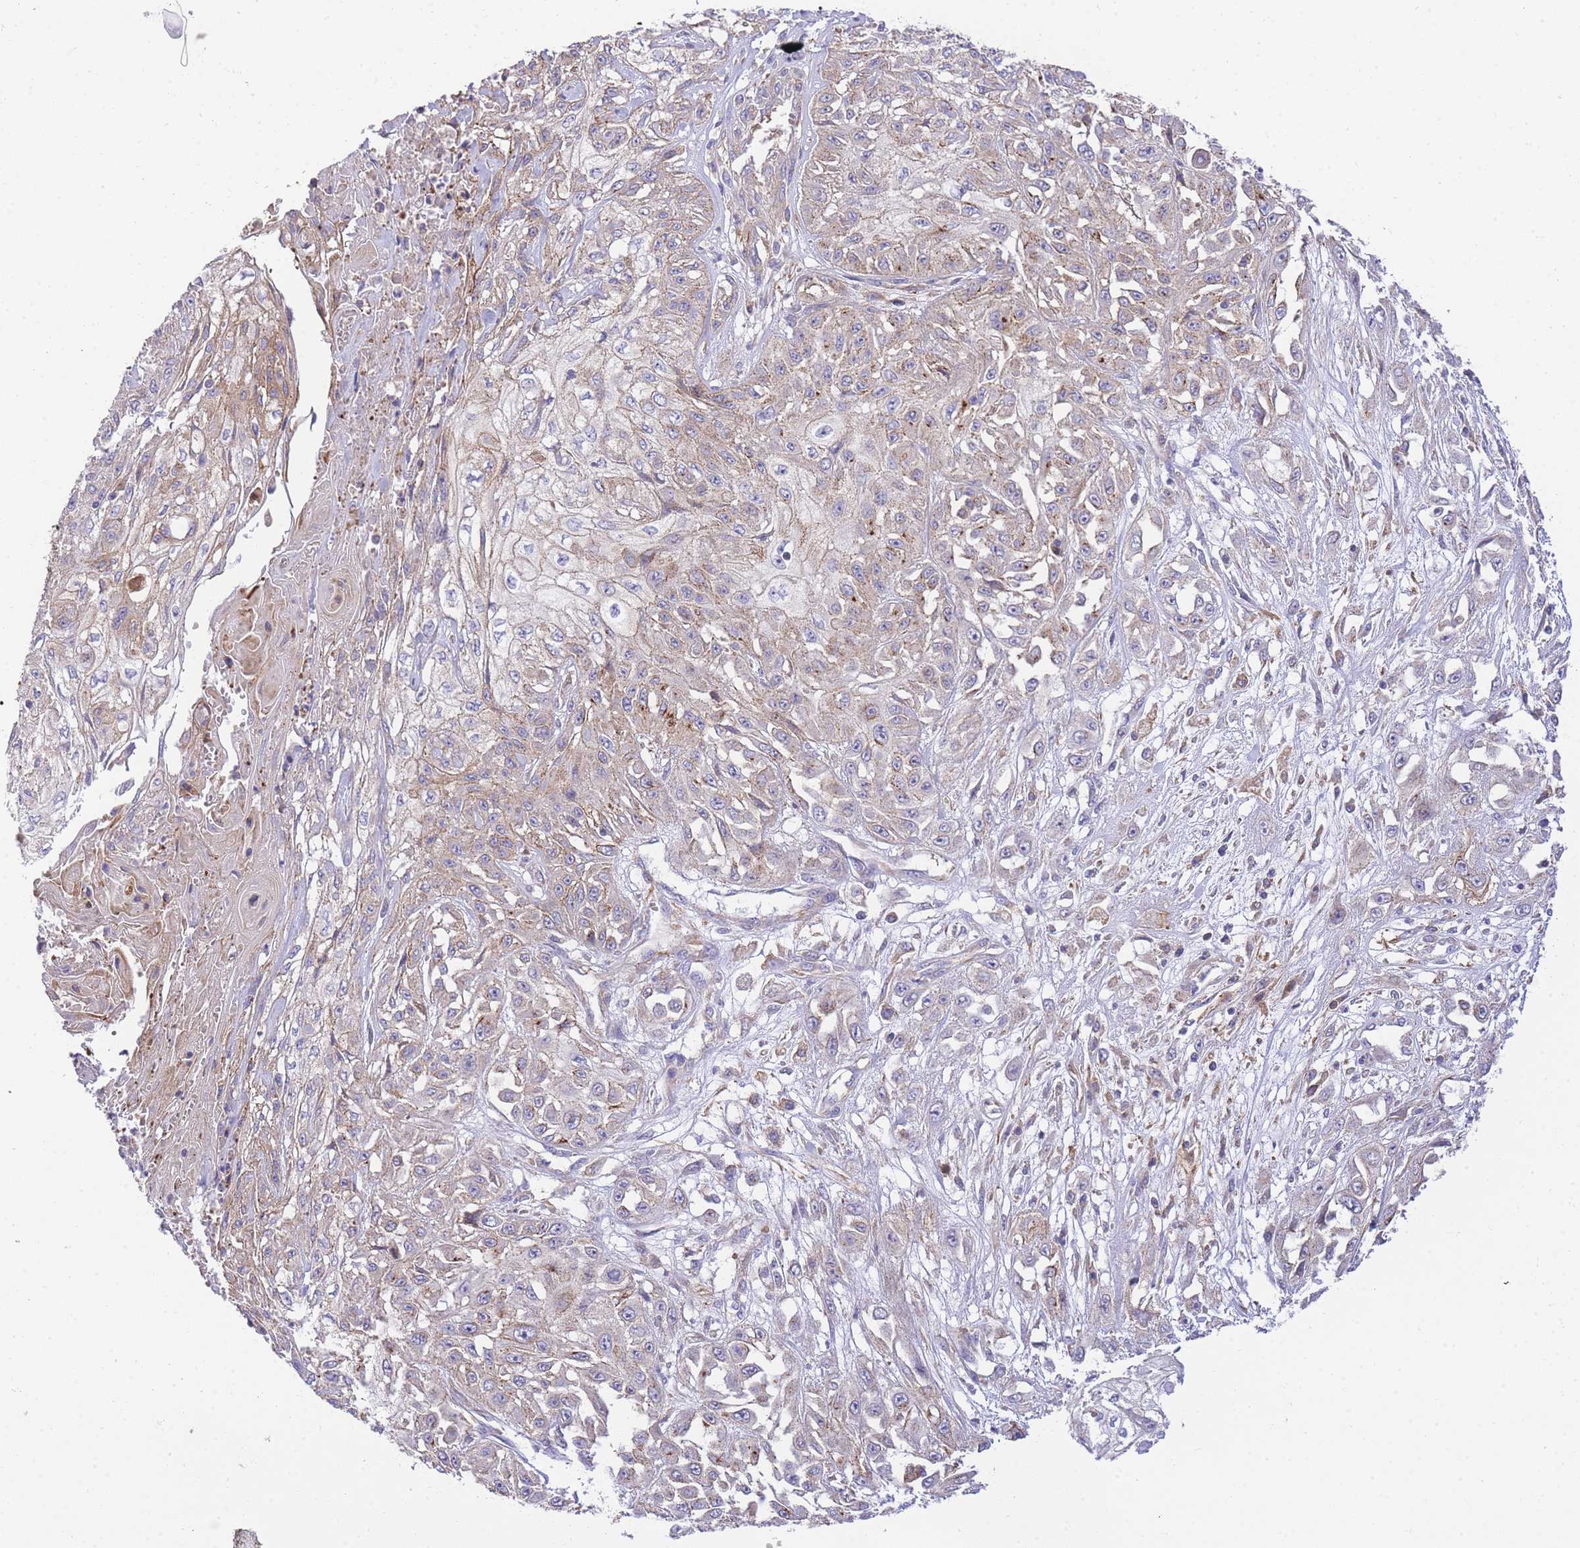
{"staining": {"intensity": "weak", "quantity": "25%-75%", "location": "cytoplasmic/membranous"}, "tissue": "skin cancer", "cell_type": "Tumor cells", "image_type": "cancer", "snomed": [{"axis": "morphology", "description": "Squamous cell carcinoma, NOS"}, {"axis": "morphology", "description": "Squamous cell carcinoma, metastatic, NOS"}, {"axis": "topography", "description": "Skin"}, {"axis": "topography", "description": "Lymph node"}], "caption": "Skin squamous cell carcinoma stained with IHC displays weak cytoplasmic/membranous staining in about 25%-75% of tumor cells.", "gene": "INSYN2B", "patient": {"sex": "male", "age": 75}}